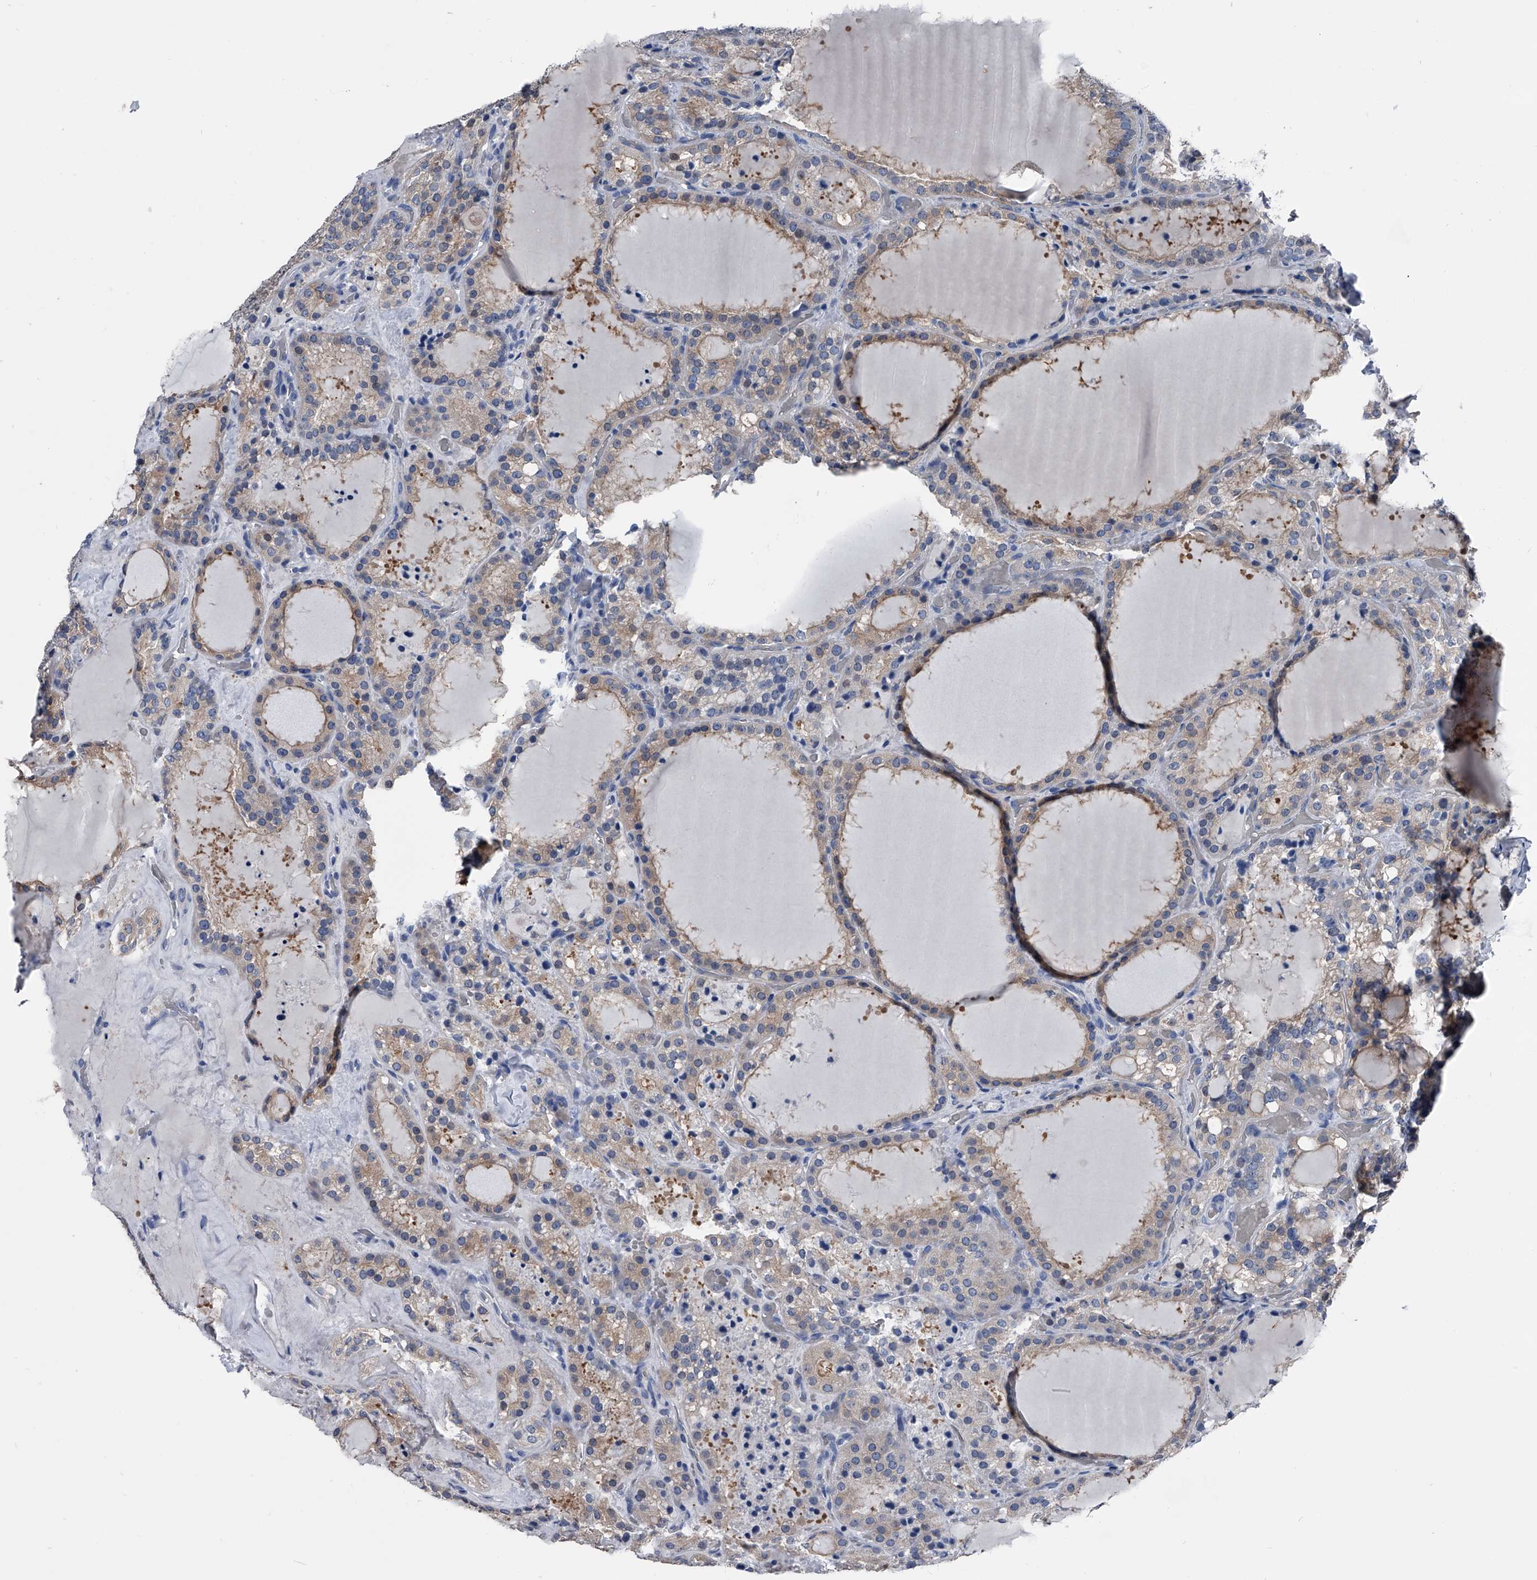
{"staining": {"intensity": "weak", "quantity": "25%-75%", "location": "cytoplasmic/membranous"}, "tissue": "thyroid cancer", "cell_type": "Tumor cells", "image_type": "cancer", "snomed": [{"axis": "morphology", "description": "Papillary adenocarcinoma, NOS"}, {"axis": "topography", "description": "Thyroid gland"}], "caption": "Immunohistochemical staining of human thyroid cancer (papillary adenocarcinoma) displays weak cytoplasmic/membranous protein positivity in approximately 25%-75% of tumor cells.", "gene": "KIF13A", "patient": {"sex": "male", "age": 77}}